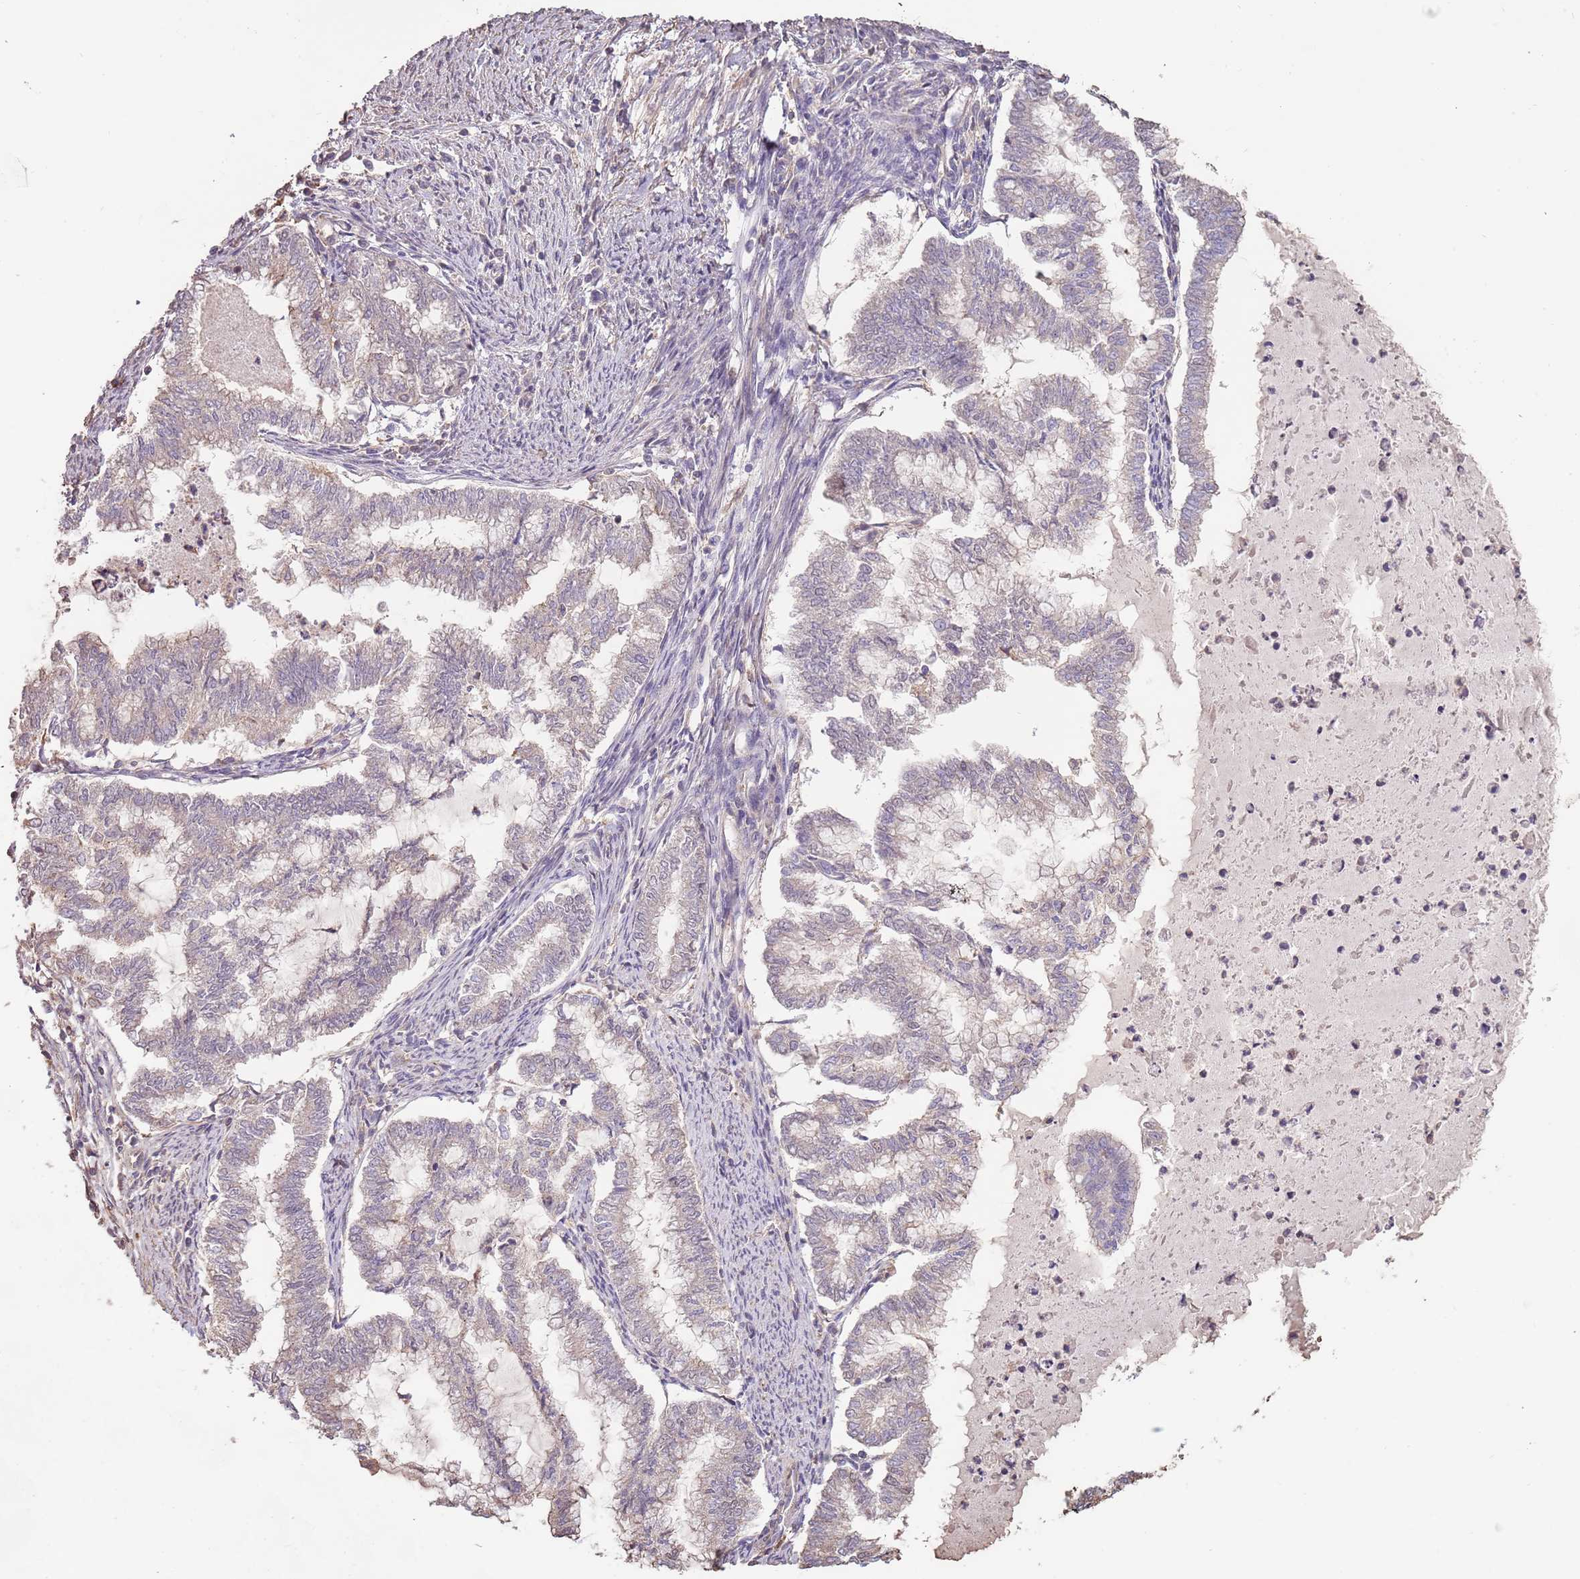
{"staining": {"intensity": "negative", "quantity": "none", "location": "none"}, "tissue": "endometrial cancer", "cell_type": "Tumor cells", "image_type": "cancer", "snomed": [{"axis": "morphology", "description": "Adenocarcinoma, NOS"}, {"axis": "topography", "description": "Endometrium"}], "caption": "This histopathology image is of adenocarcinoma (endometrial) stained with immunohistochemistry (IHC) to label a protein in brown with the nuclei are counter-stained blue. There is no staining in tumor cells.", "gene": "FECH", "patient": {"sex": "female", "age": 79}}